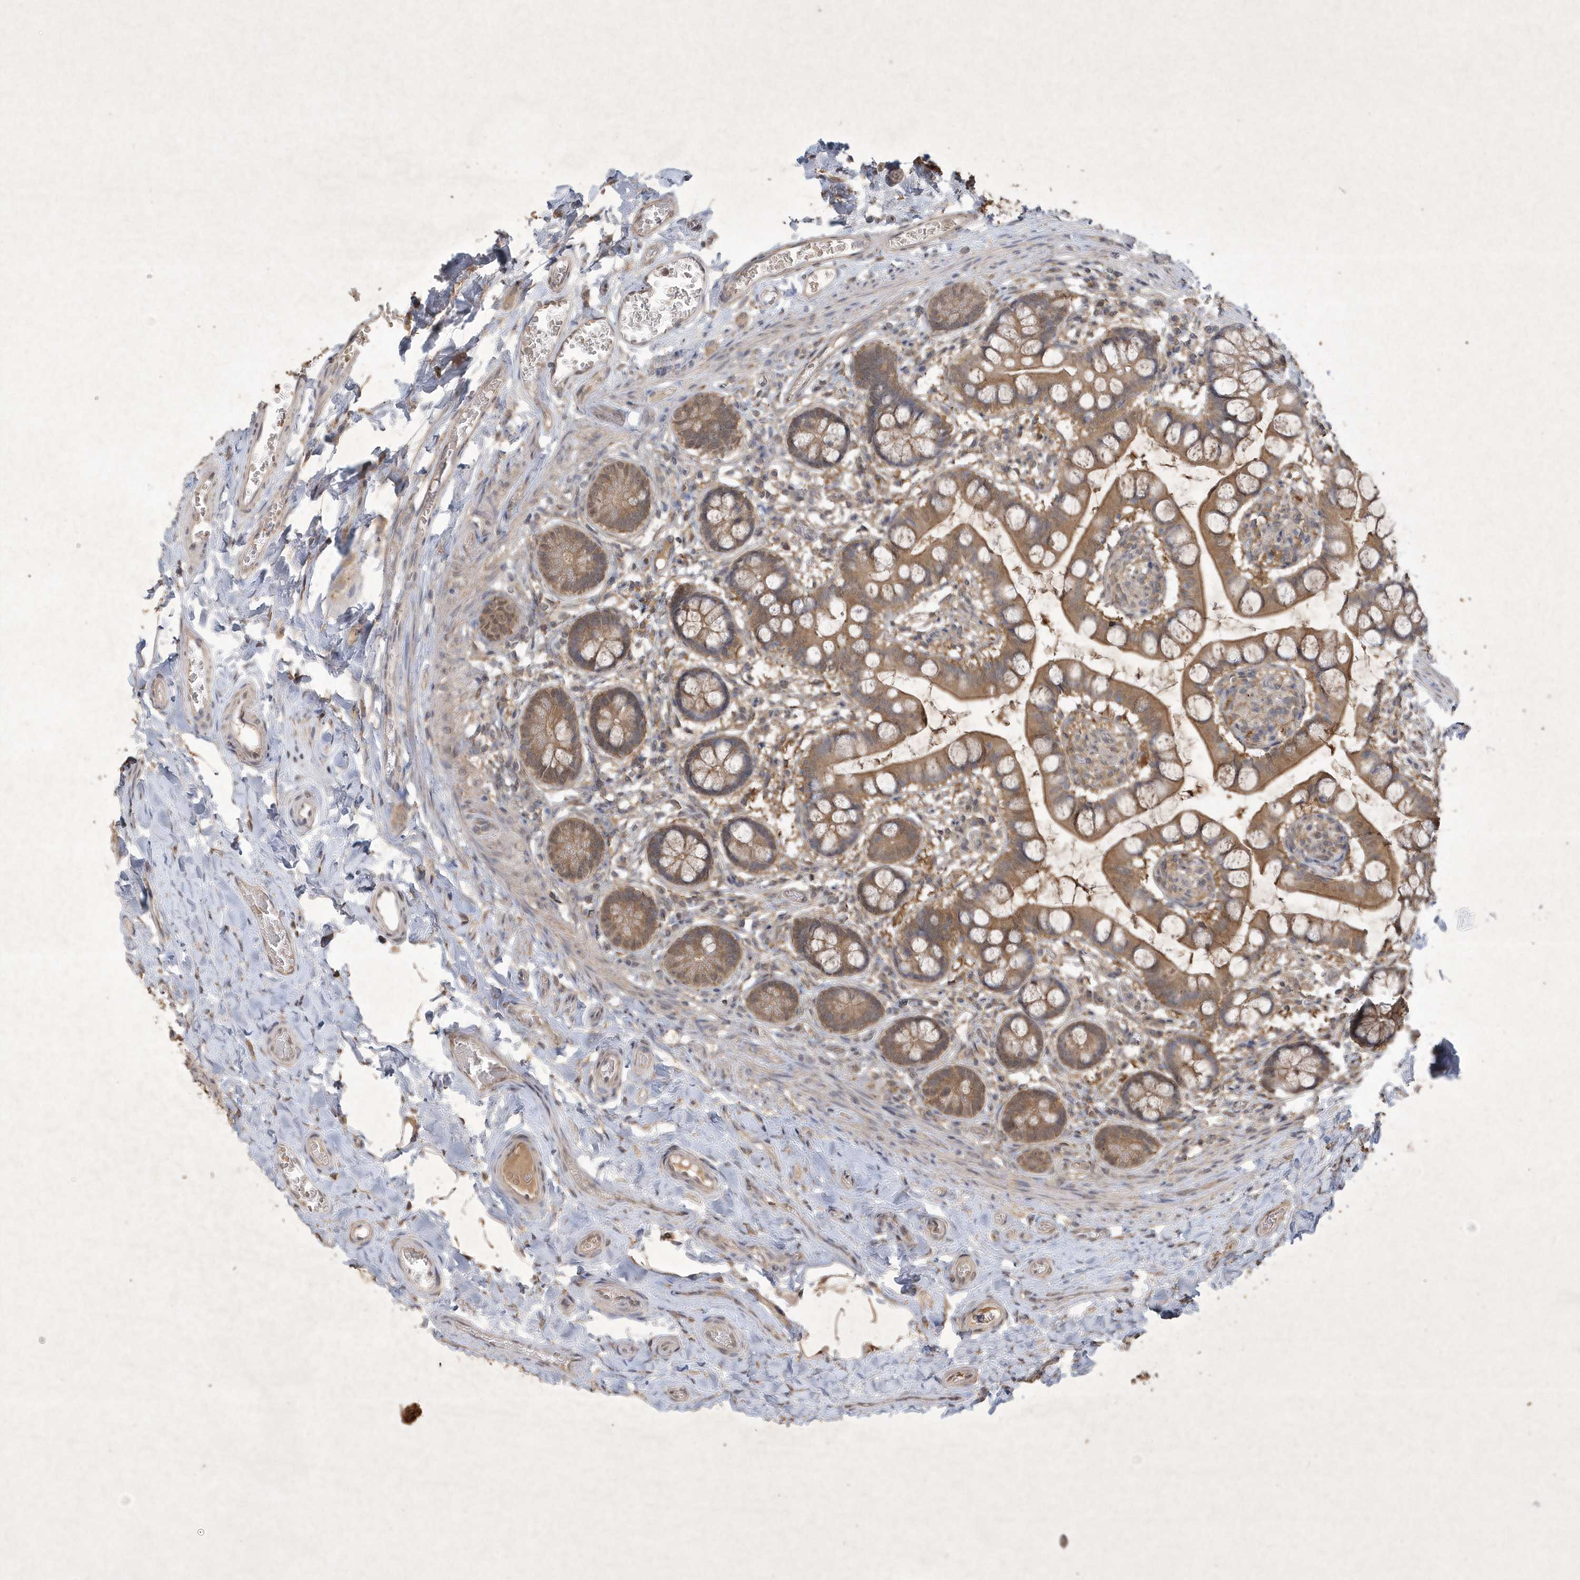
{"staining": {"intensity": "moderate", "quantity": ">75%", "location": "cytoplasmic/membranous"}, "tissue": "small intestine", "cell_type": "Glandular cells", "image_type": "normal", "snomed": [{"axis": "morphology", "description": "Normal tissue, NOS"}, {"axis": "topography", "description": "Small intestine"}], "caption": "Immunohistochemistry of benign human small intestine shows medium levels of moderate cytoplasmic/membranous positivity in about >75% of glandular cells. (brown staining indicates protein expression, while blue staining denotes nuclei).", "gene": "AKR7A2", "patient": {"sex": "male", "age": 52}}